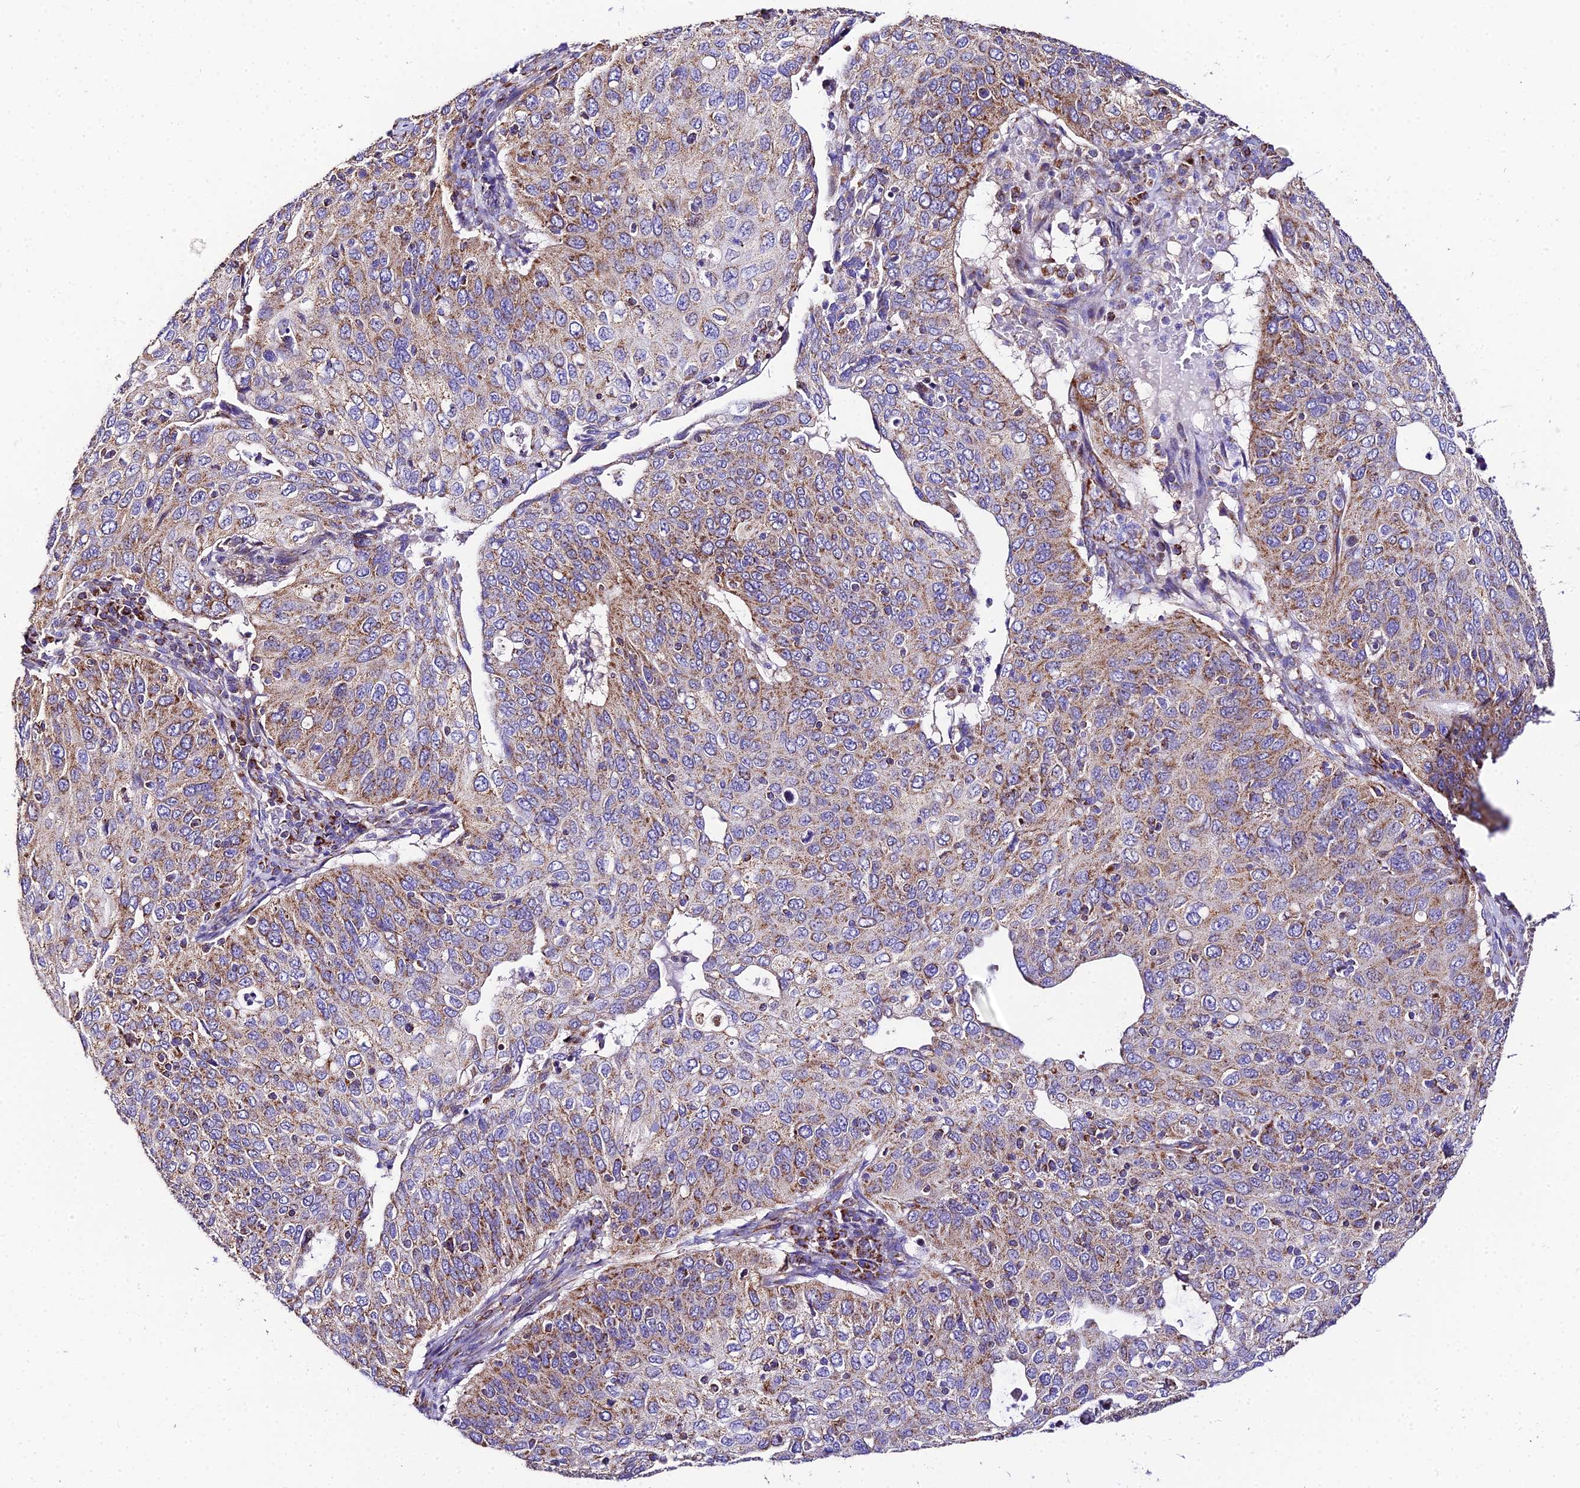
{"staining": {"intensity": "moderate", "quantity": ">75%", "location": "cytoplasmic/membranous"}, "tissue": "cervical cancer", "cell_type": "Tumor cells", "image_type": "cancer", "snomed": [{"axis": "morphology", "description": "Squamous cell carcinoma, NOS"}, {"axis": "topography", "description": "Cervix"}], "caption": "Immunohistochemical staining of cervical cancer displays medium levels of moderate cytoplasmic/membranous positivity in about >75% of tumor cells. (Brightfield microscopy of DAB IHC at high magnification).", "gene": "OCIAD1", "patient": {"sex": "female", "age": 36}}